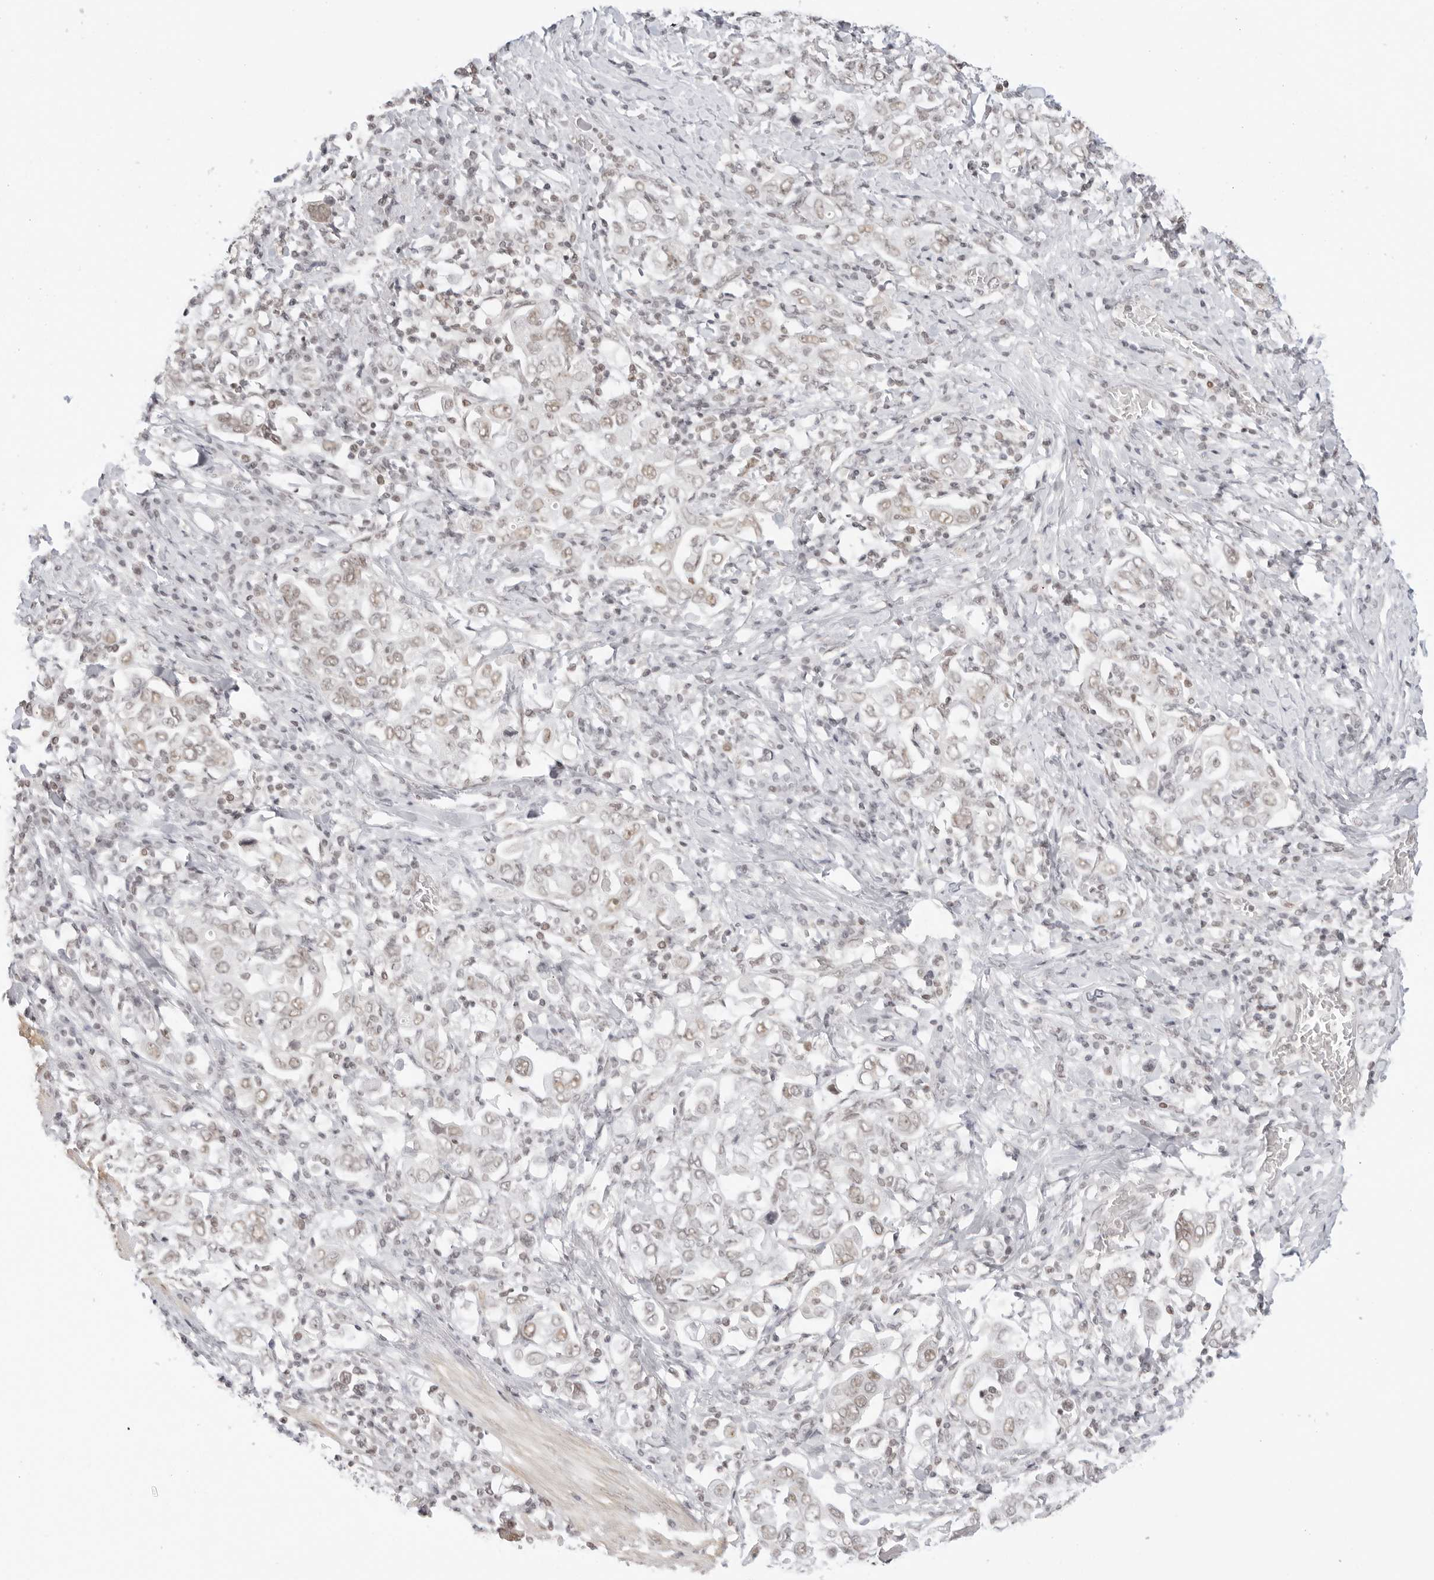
{"staining": {"intensity": "weak", "quantity": ">75%", "location": "nuclear"}, "tissue": "stomach cancer", "cell_type": "Tumor cells", "image_type": "cancer", "snomed": [{"axis": "morphology", "description": "Adenocarcinoma, NOS"}, {"axis": "topography", "description": "Stomach, upper"}], "caption": "A photomicrograph of human stomach adenocarcinoma stained for a protein displays weak nuclear brown staining in tumor cells.", "gene": "TCIM", "patient": {"sex": "male", "age": 62}}